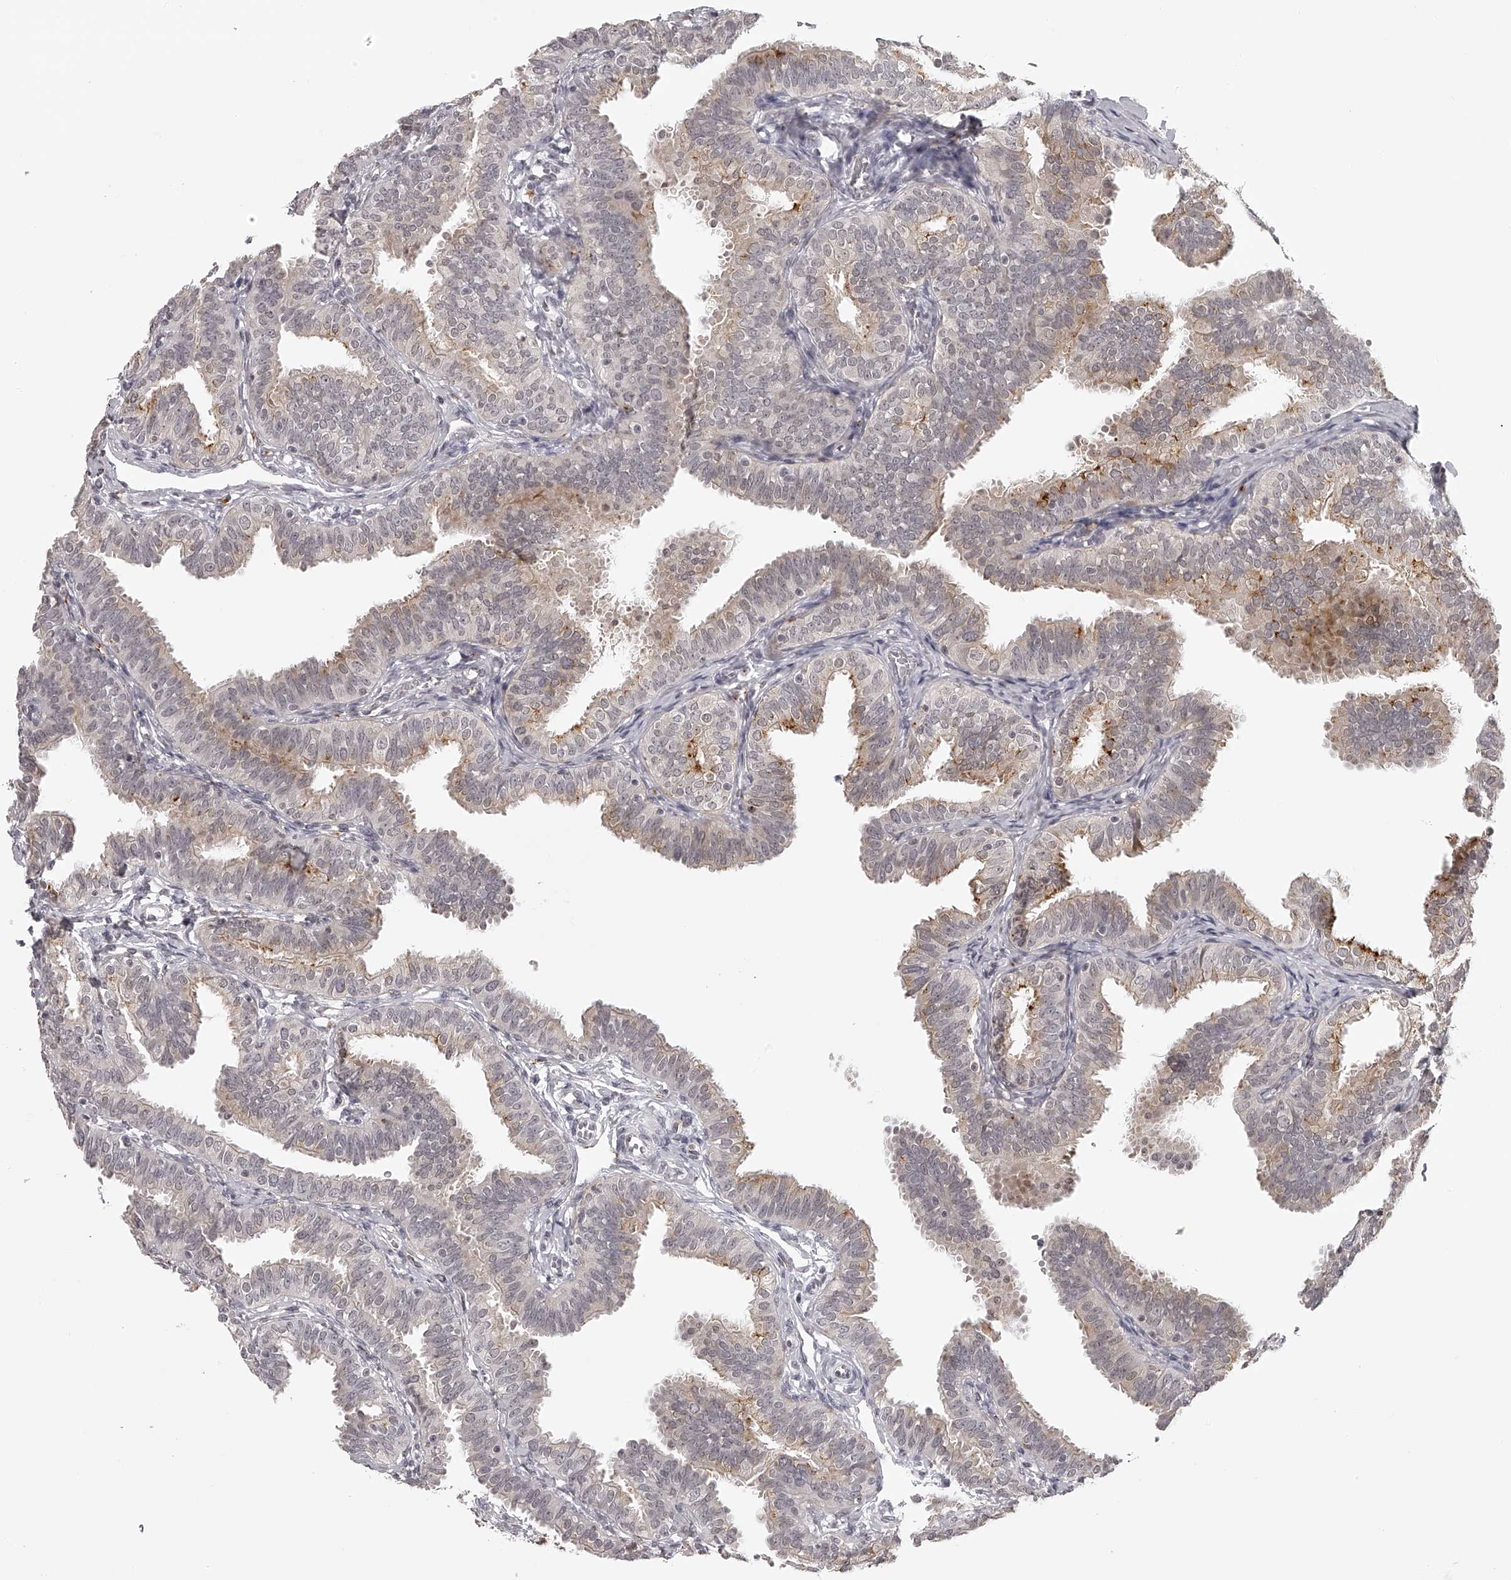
{"staining": {"intensity": "weak", "quantity": "<25%", "location": "cytoplasmic/membranous"}, "tissue": "fallopian tube", "cell_type": "Glandular cells", "image_type": "normal", "snomed": [{"axis": "morphology", "description": "Normal tissue, NOS"}, {"axis": "topography", "description": "Fallopian tube"}], "caption": "A high-resolution histopathology image shows IHC staining of benign fallopian tube, which displays no significant positivity in glandular cells. (Brightfield microscopy of DAB immunohistochemistry (IHC) at high magnification).", "gene": "RNF220", "patient": {"sex": "female", "age": 35}}